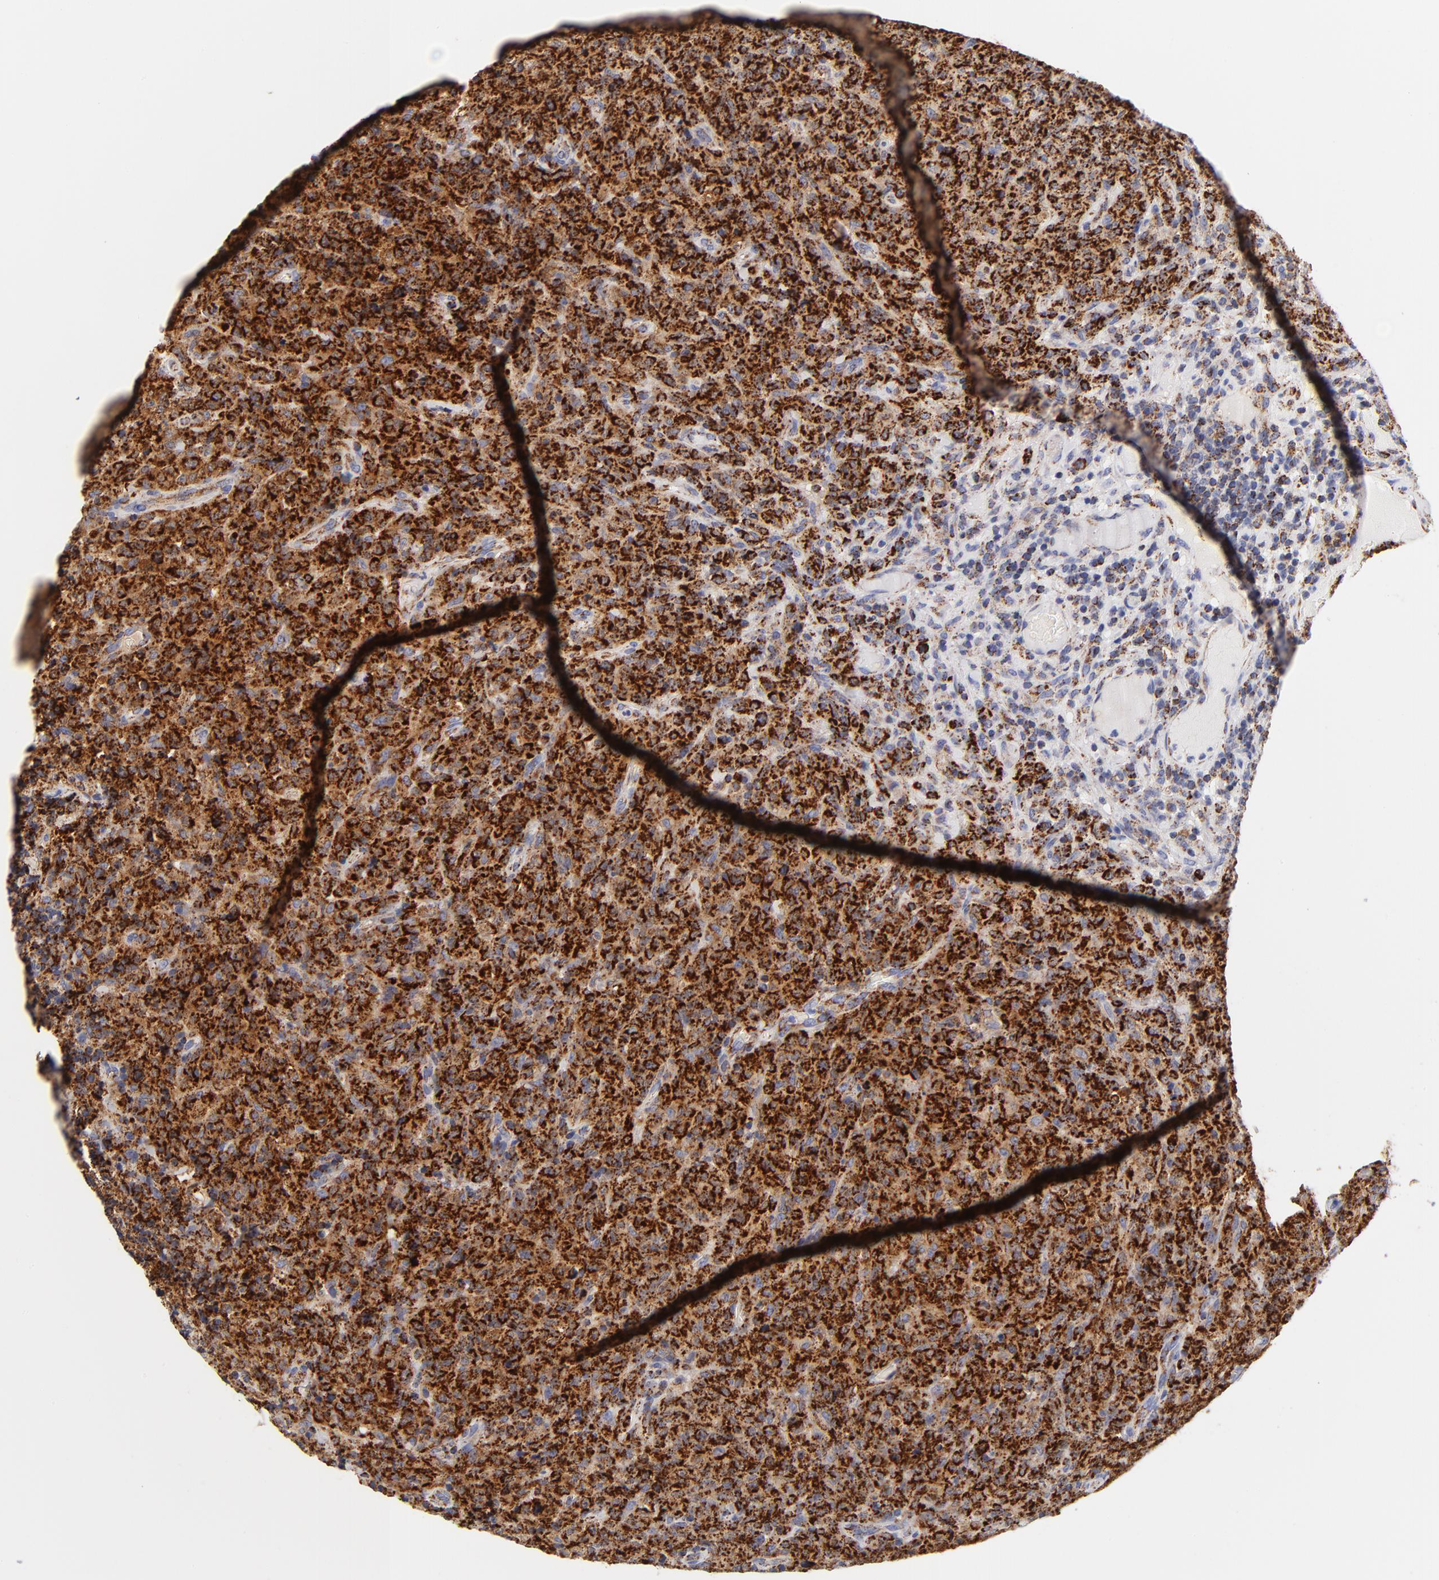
{"staining": {"intensity": "strong", "quantity": ">75%", "location": "cytoplasmic/membranous"}, "tissue": "lymphoma", "cell_type": "Tumor cells", "image_type": "cancer", "snomed": [{"axis": "morphology", "description": "Malignant lymphoma, non-Hodgkin's type, High grade"}, {"axis": "topography", "description": "Tonsil"}], "caption": "A high-resolution photomicrograph shows IHC staining of lymphoma, which demonstrates strong cytoplasmic/membranous expression in about >75% of tumor cells.", "gene": "ECHS1", "patient": {"sex": "female", "age": 36}}